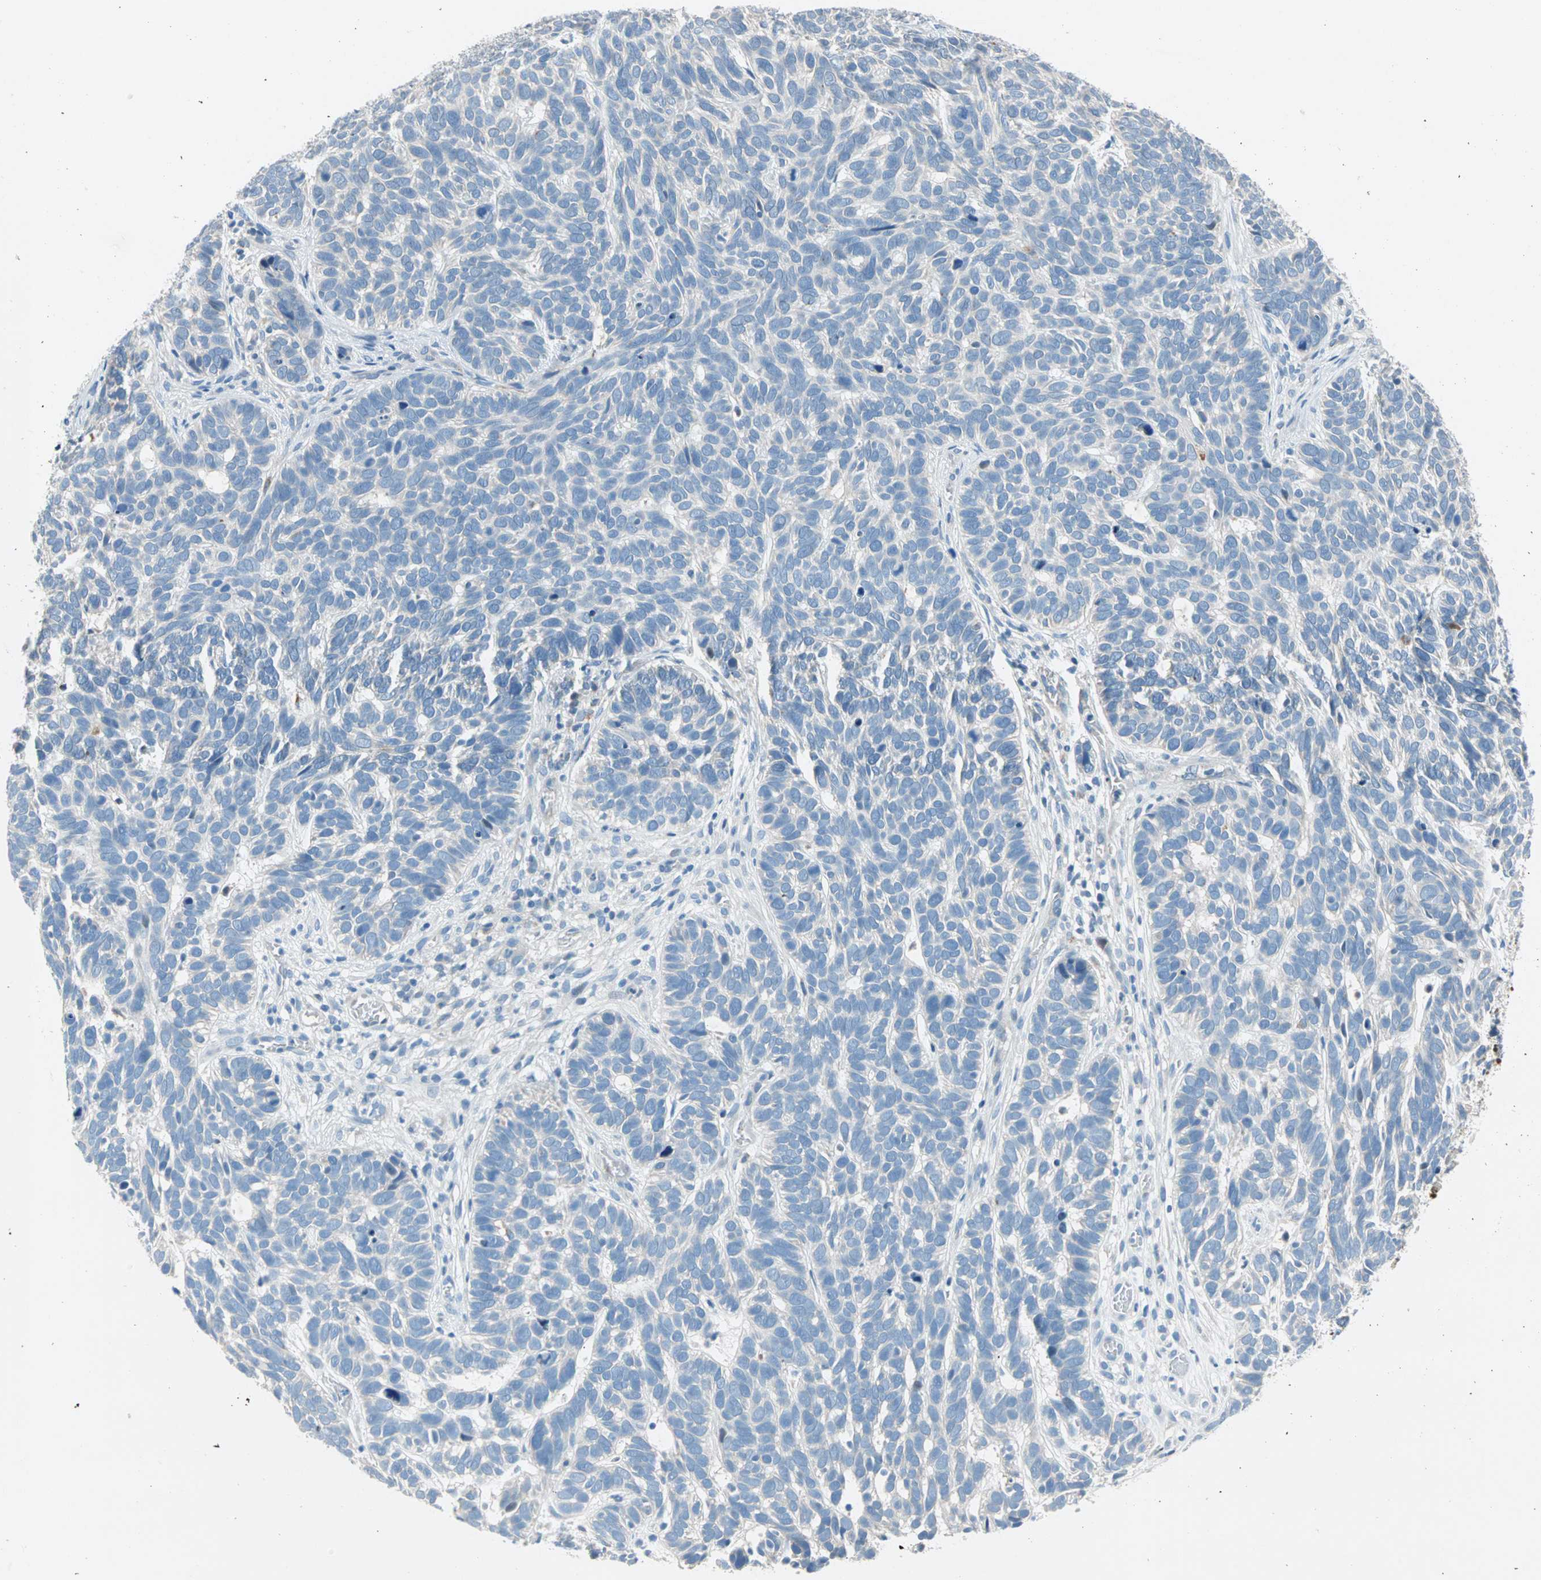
{"staining": {"intensity": "negative", "quantity": "none", "location": "none"}, "tissue": "skin cancer", "cell_type": "Tumor cells", "image_type": "cancer", "snomed": [{"axis": "morphology", "description": "Basal cell carcinoma"}, {"axis": "topography", "description": "Skin"}], "caption": "This photomicrograph is of basal cell carcinoma (skin) stained with IHC to label a protein in brown with the nuclei are counter-stained blue. There is no expression in tumor cells. (DAB (3,3'-diaminobenzidine) immunohistochemistry (IHC), high magnification).", "gene": "TMEM163", "patient": {"sex": "male", "age": 87}}